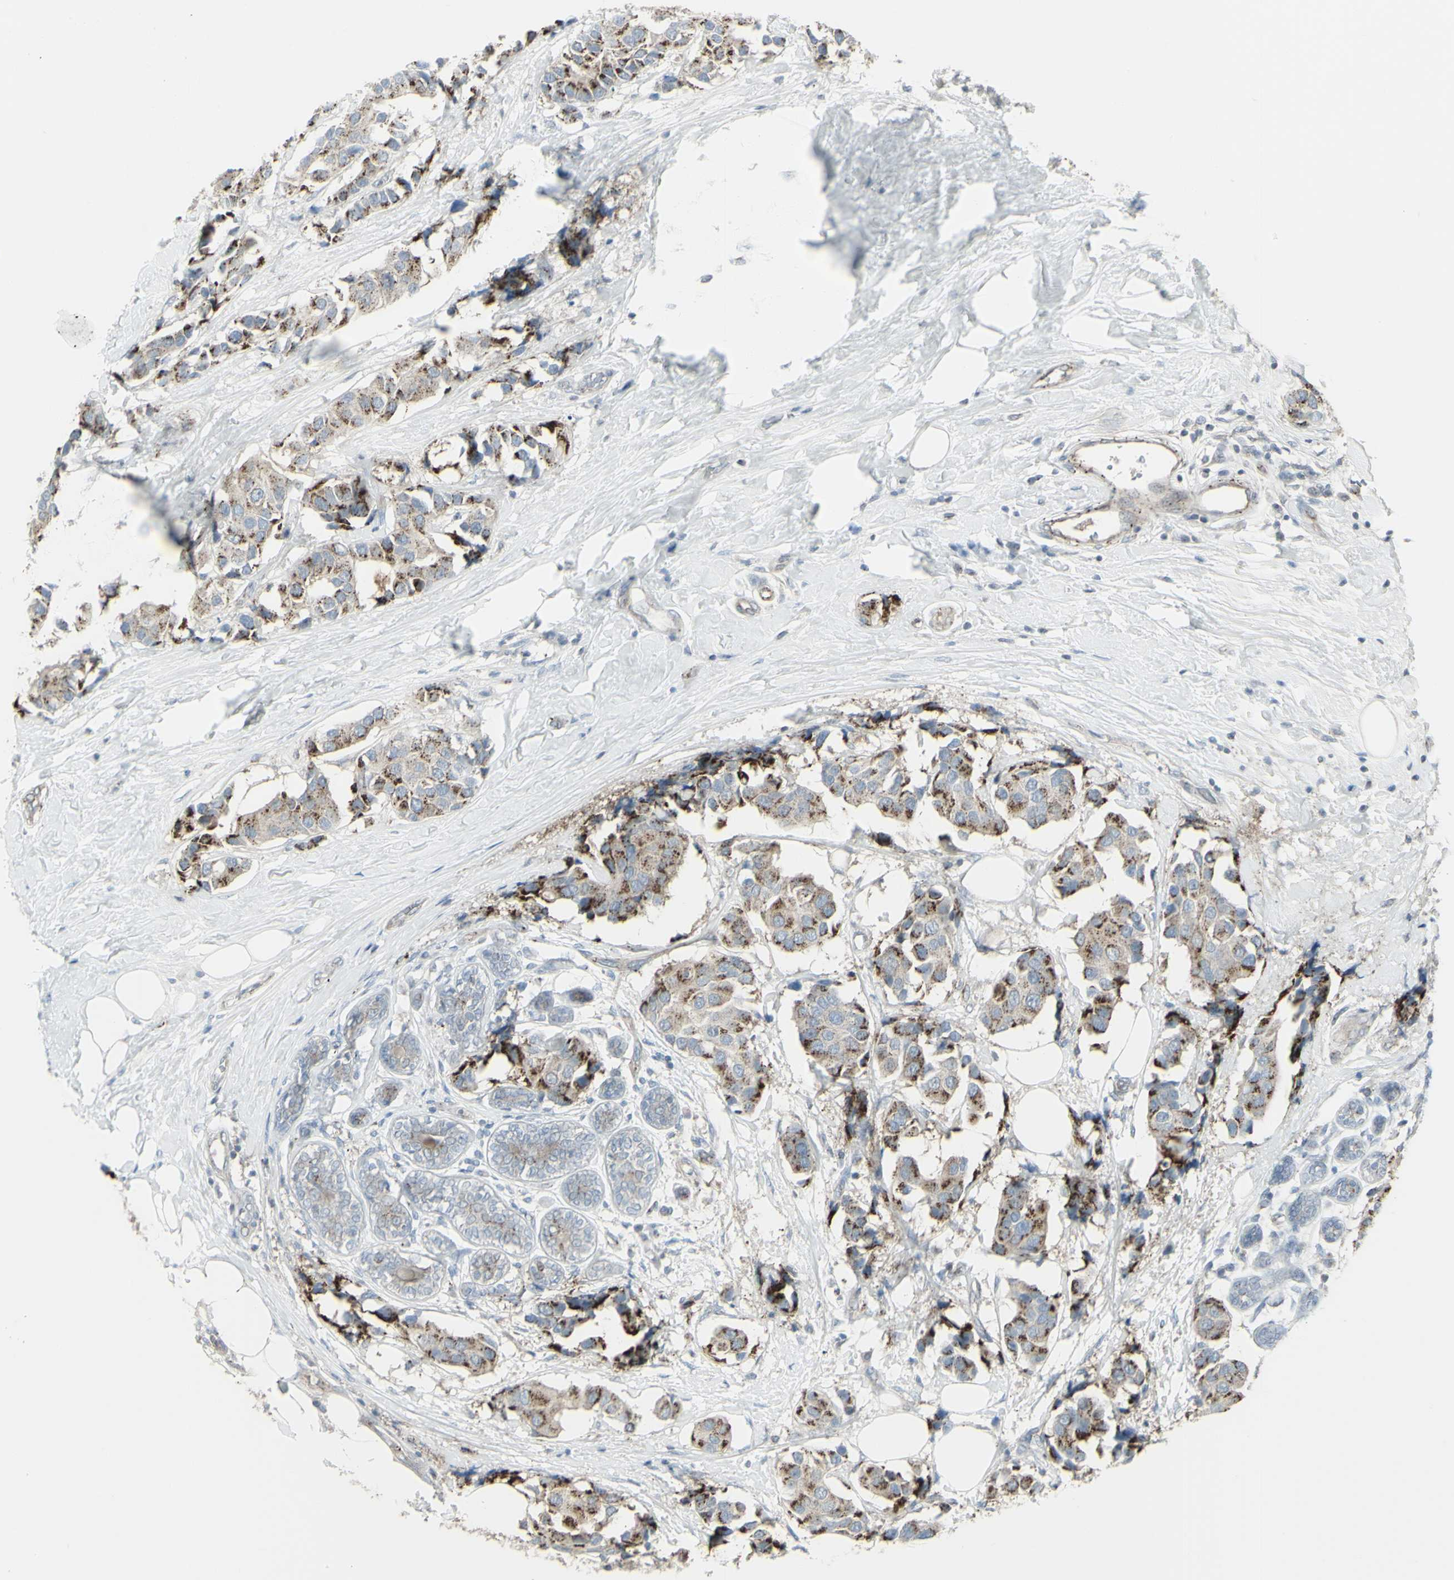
{"staining": {"intensity": "moderate", "quantity": "25%-75%", "location": "cytoplasmic/membranous"}, "tissue": "breast cancer", "cell_type": "Tumor cells", "image_type": "cancer", "snomed": [{"axis": "morphology", "description": "Normal tissue, NOS"}, {"axis": "morphology", "description": "Duct carcinoma"}, {"axis": "topography", "description": "Breast"}], "caption": "This image displays breast invasive ductal carcinoma stained with immunohistochemistry (IHC) to label a protein in brown. The cytoplasmic/membranous of tumor cells show moderate positivity for the protein. Nuclei are counter-stained blue.", "gene": "GALNT6", "patient": {"sex": "female", "age": 39}}